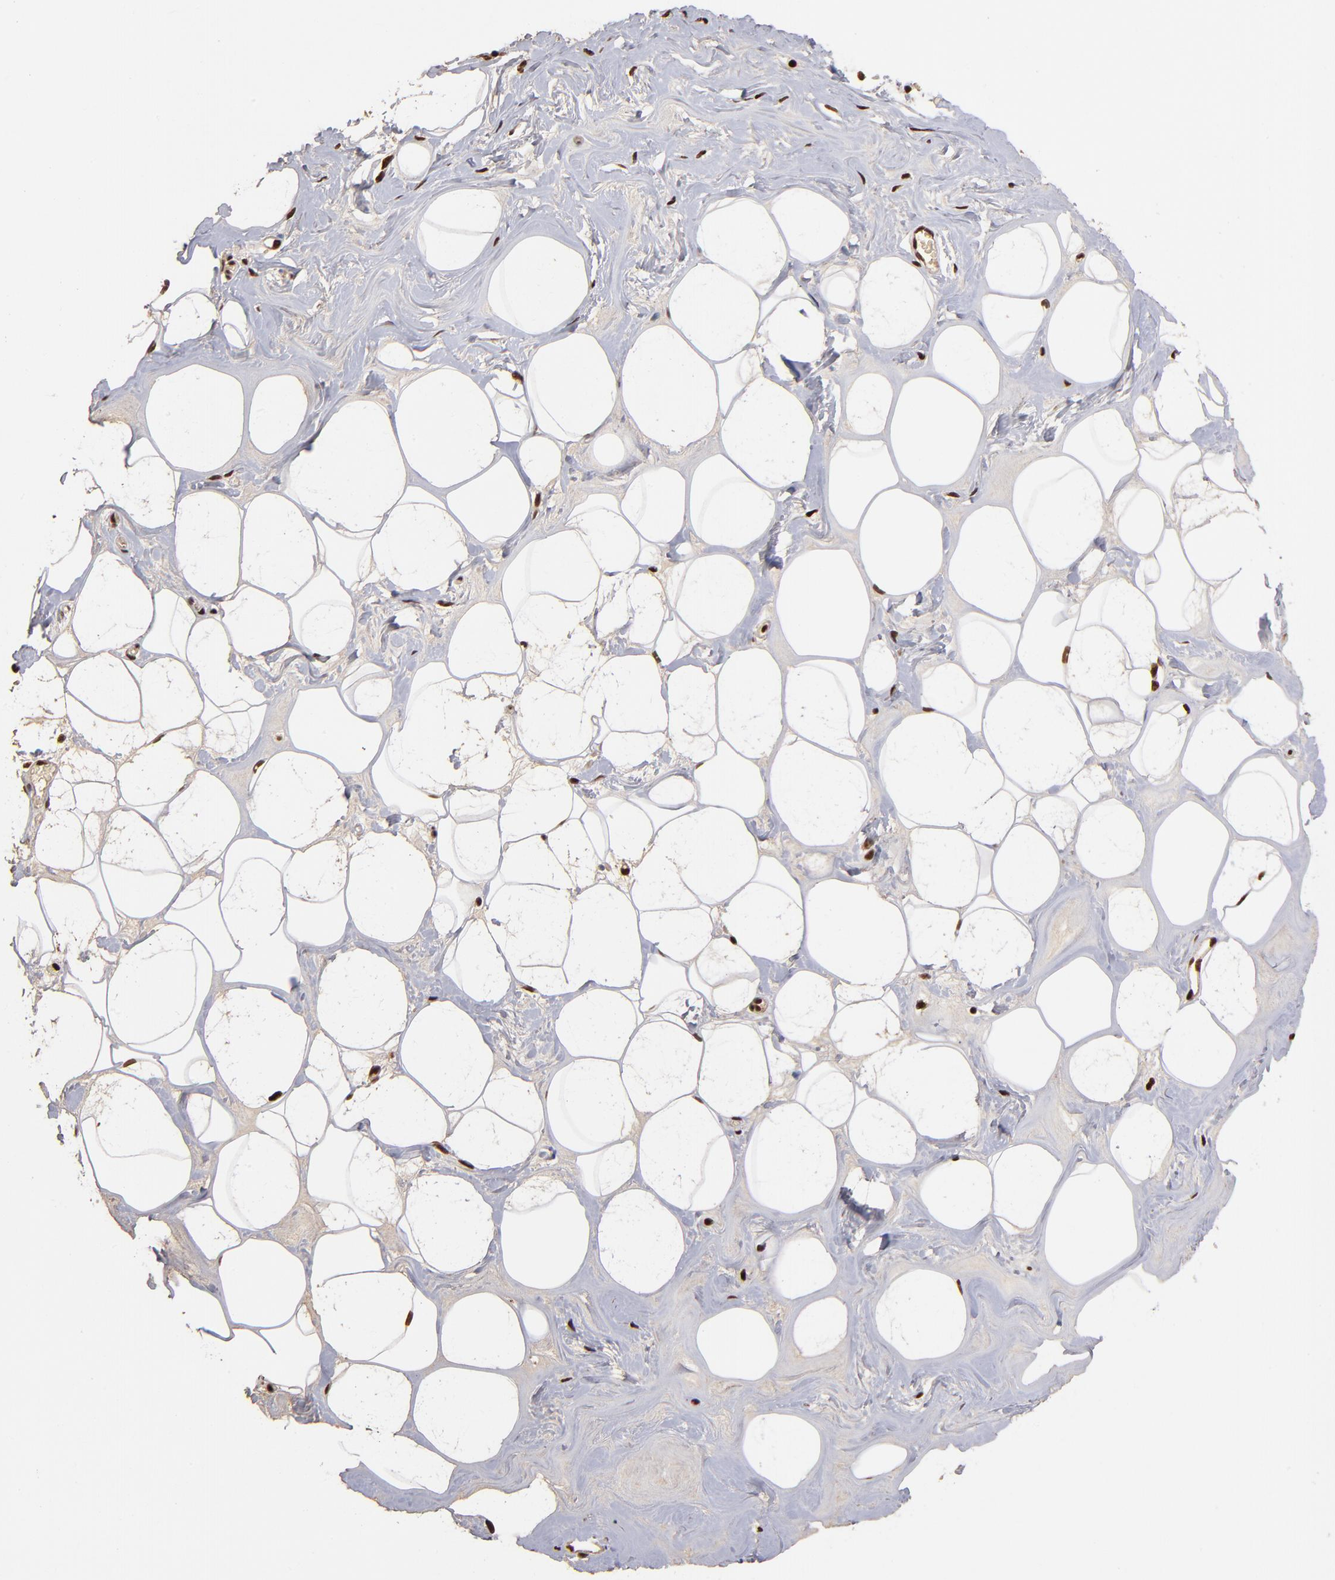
{"staining": {"intensity": "strong", "quantity": ">75%", "location": "nuclear"}, "tissue": "breast", "cell_type": "Adipocytes", "image_type": "normal", "snomed": [{"axis": "morphology", "description": "Normal tissue, NOS"}, {"axis": "morphology", "description": "Fibrosis, NOS"}, {"axis": "topography", "description": "Breast"}], "caption": "Adipocytes show strong nuclear staining in about >75% of cells in unremarkable breast.", "gene": "ZNF146", "patient": {"sex": "female", "age": 39}}